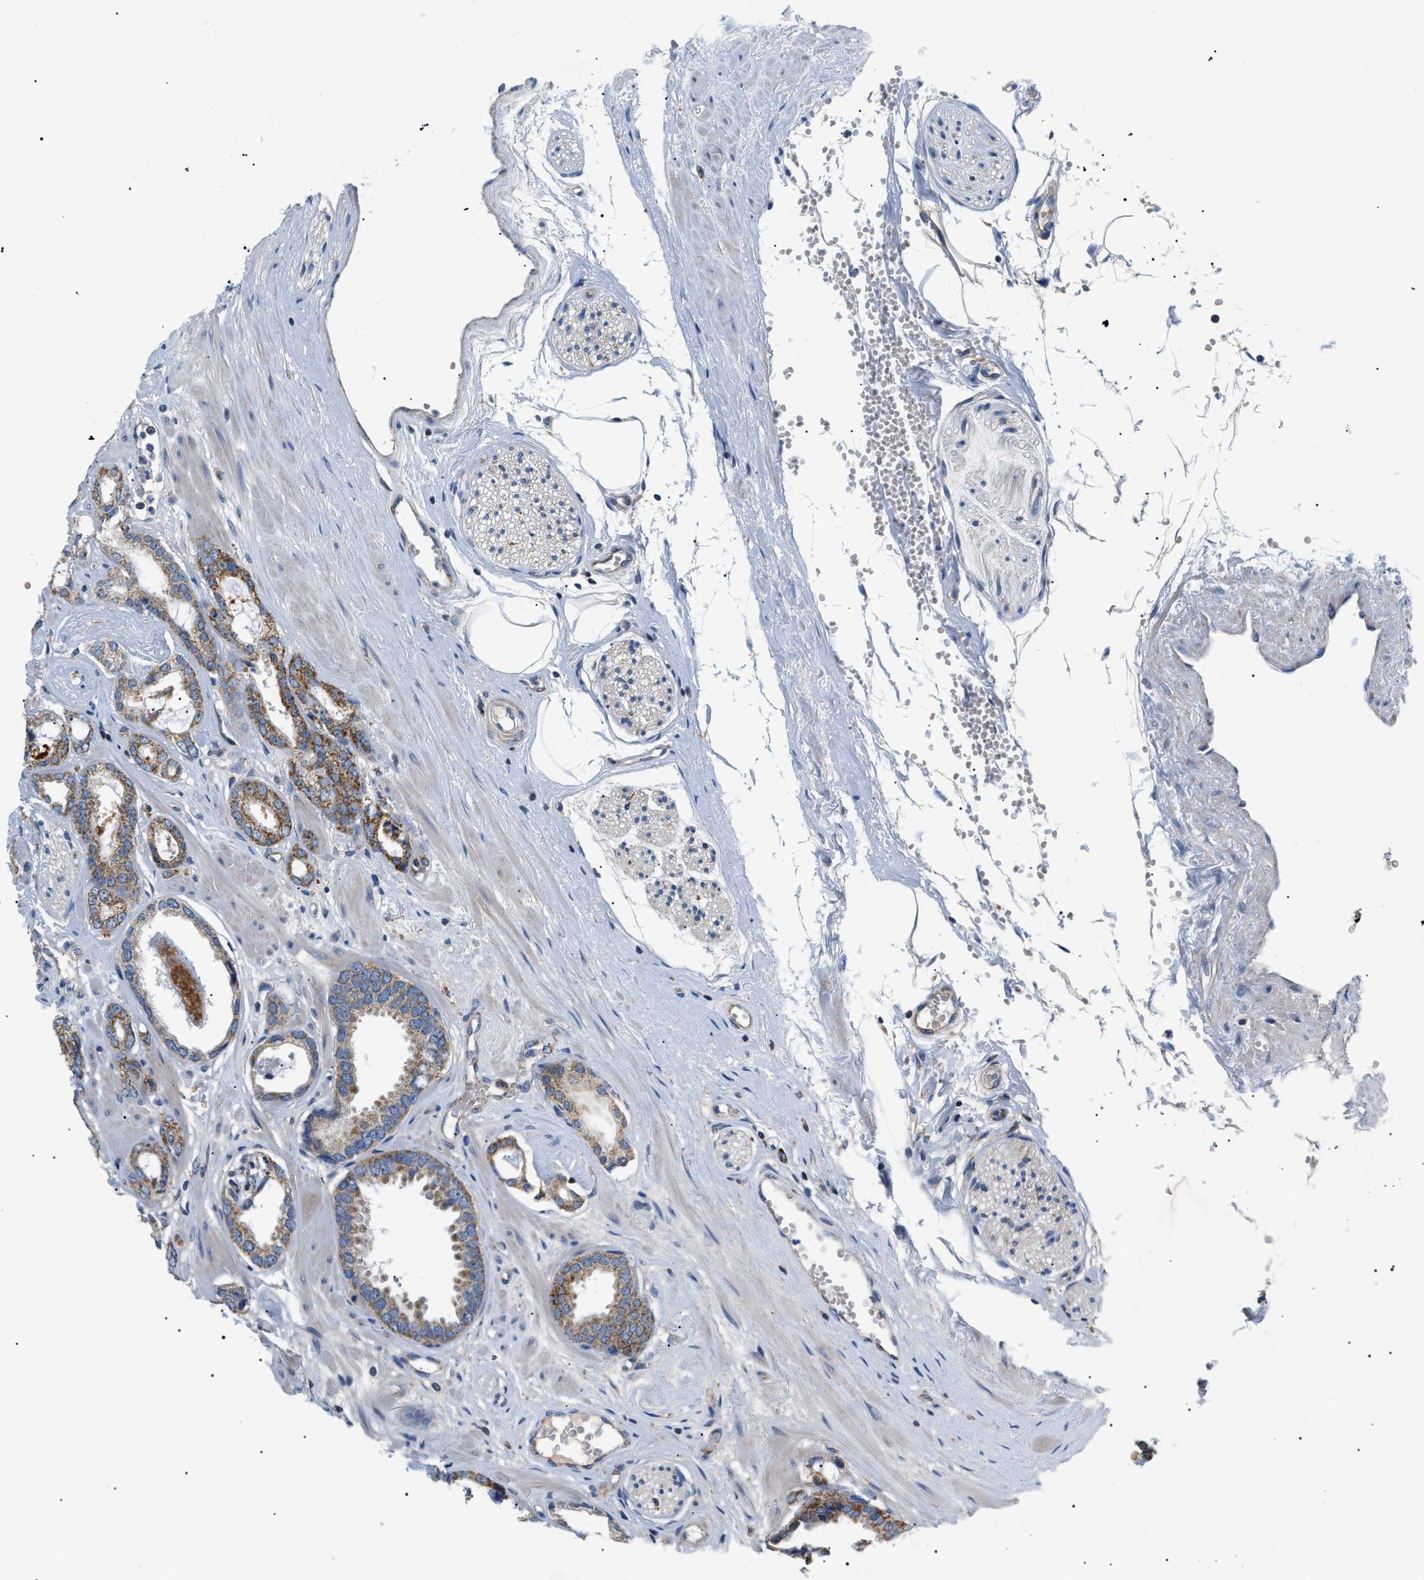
{"staining": {"intensity": "moderate", "quantity": ">75%", "location": "cytoplasmic/membranous"}, "tissue": "prostate cancer", "cell_type": "Tumor cells", "image_type": "cancer", "snomed": [{"axis": "morphology", "description": "Adenocarcinoma, Low grade"}, {"axis": "topography", "description": "Prostate"}], "caption": "Prostate low-grade adenocarcinoma stained with DAB immunohistochemistry exhibits medium levels of moderate cytoplasmic/membranous positivity in about >75% of tumor cells.", "gene": "TOMM6", "patient": {"sex": "male", "age": 53}}